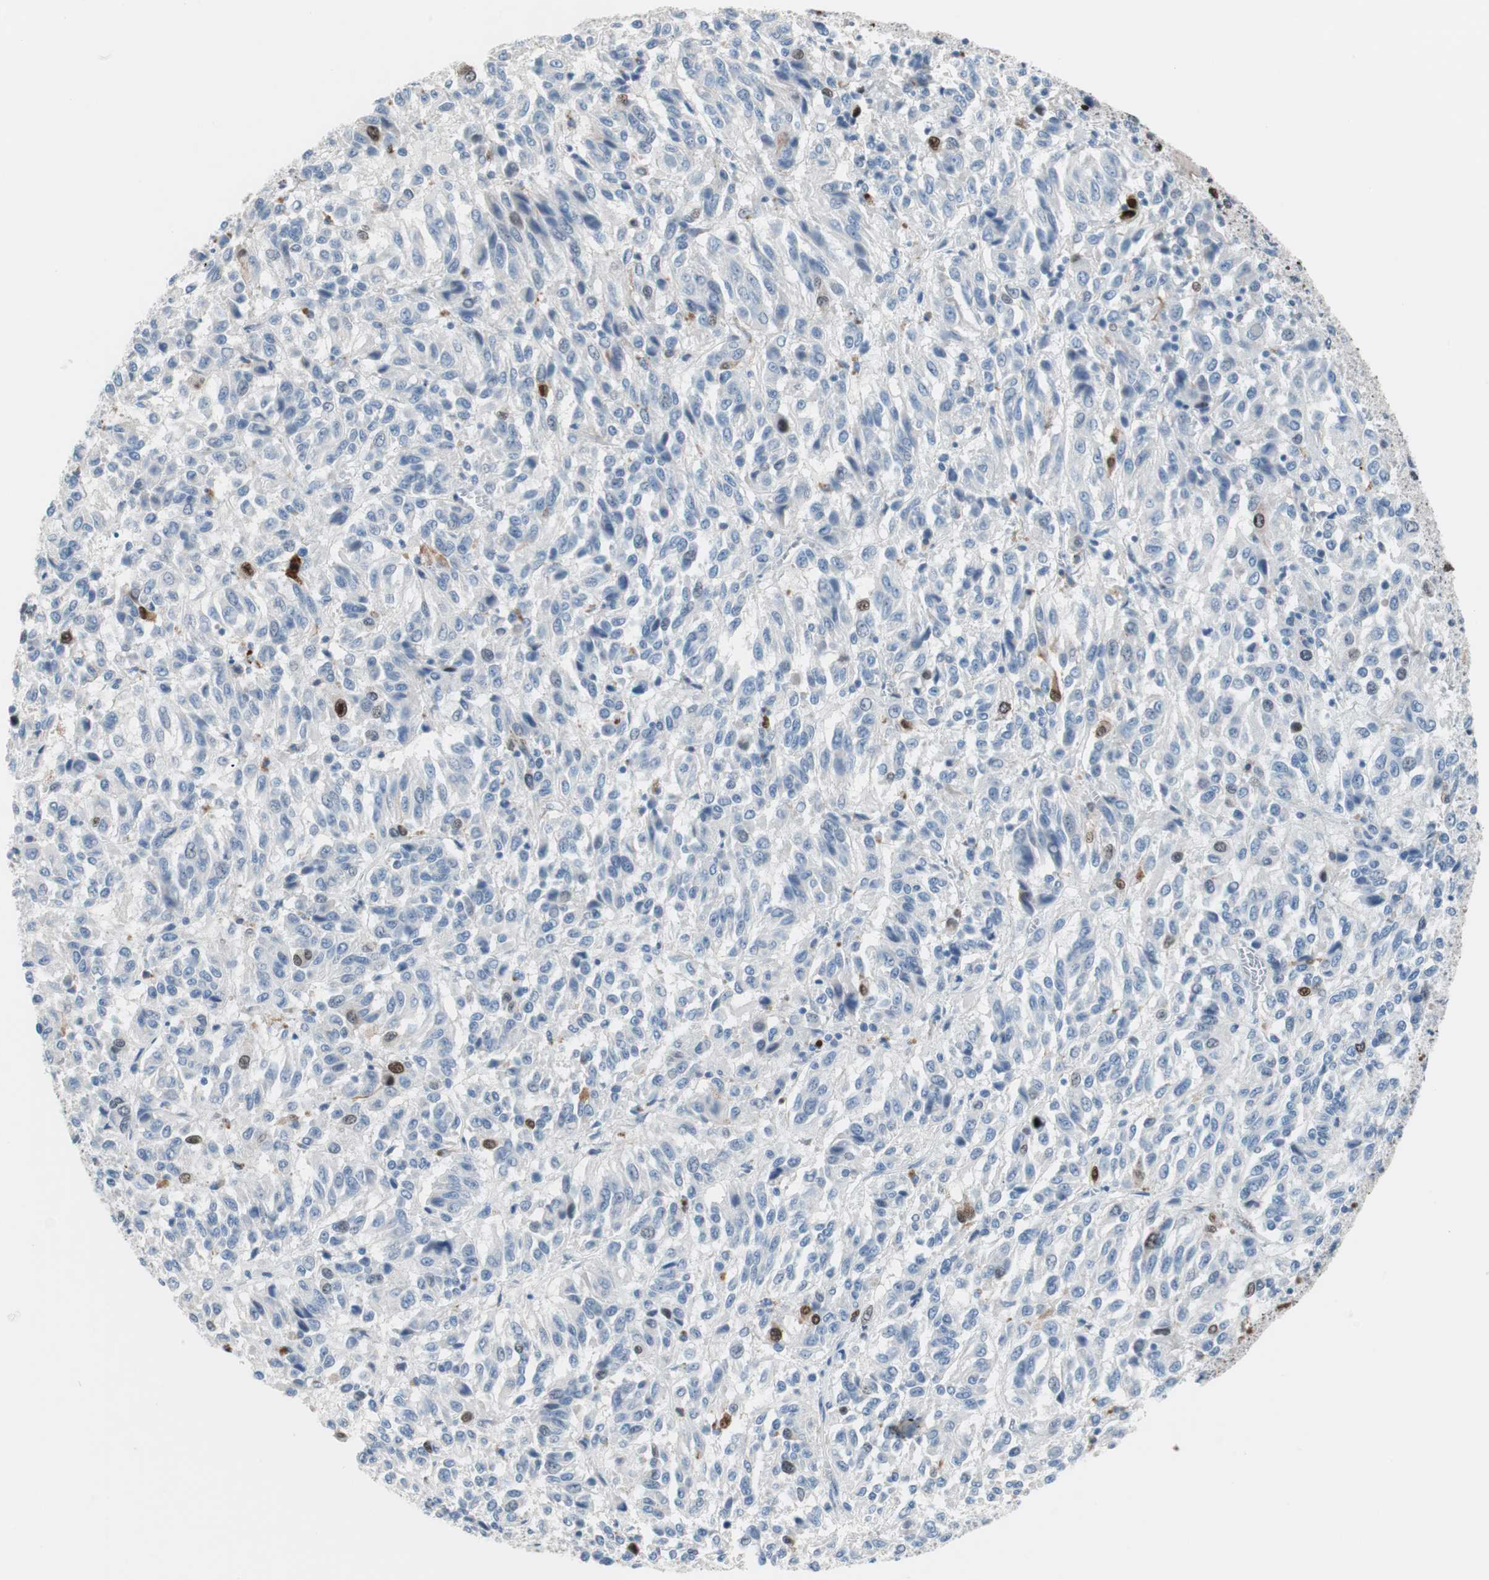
{"staining": {"intensity": "strong", "quantity": "<25%", "location": "nuclear"}, "tissue": "melanoma", "cell_type": "Tumor cells", "image_type": "cancer", "snomed": [{"axis": "morphology", "description": "Malignant melanoma, Metastatic site"}, {"axis": "topography", "description": "Lung"}], "caption": "Immunohistochemical staining of melanoma displays medium levels of strong nuclear protein positivity in about <25% of tumor cells.", "gene": "FOSL1", "patient": {"sex": "male", "age": 64}}